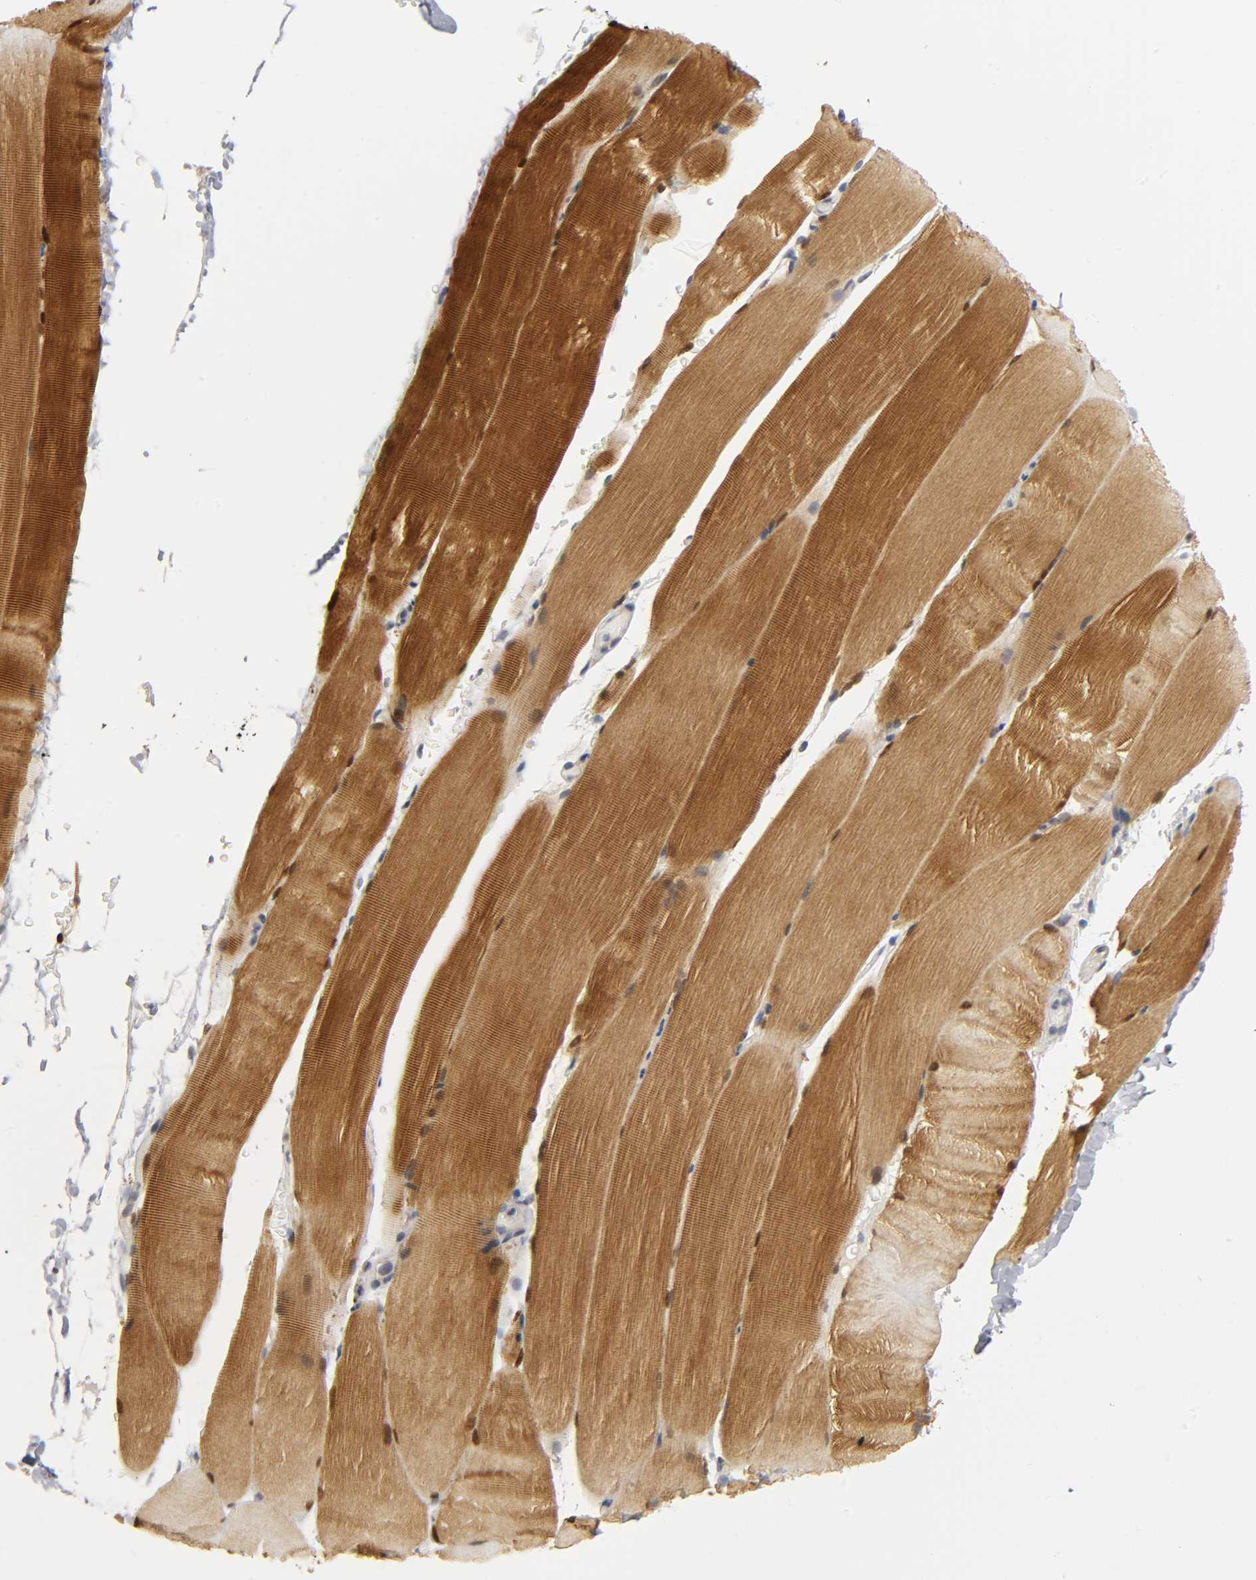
{"staining": {"intensity": "strong", "quantity": ">75%", "location": "cytoplasmic/membranous"}, "tissue": "skeletal muscle", "cell_type": "Myocytes", "image_type": "normal", "snomed": [{"axis": "morphology", "description": "Normal tissue, NOS"}, {"axis": "topography", "description": "Skeletal muscle"}, {"axis": "topography", "description": "Parathyroid gland"}], "caption": "Protein staining of benign skeletal muscle displays strong cytoplasmic/membranous expression in about >75% of myocytes.", "gene": "PDLIM3", "patient": {"sex": "female", "age": 37}}